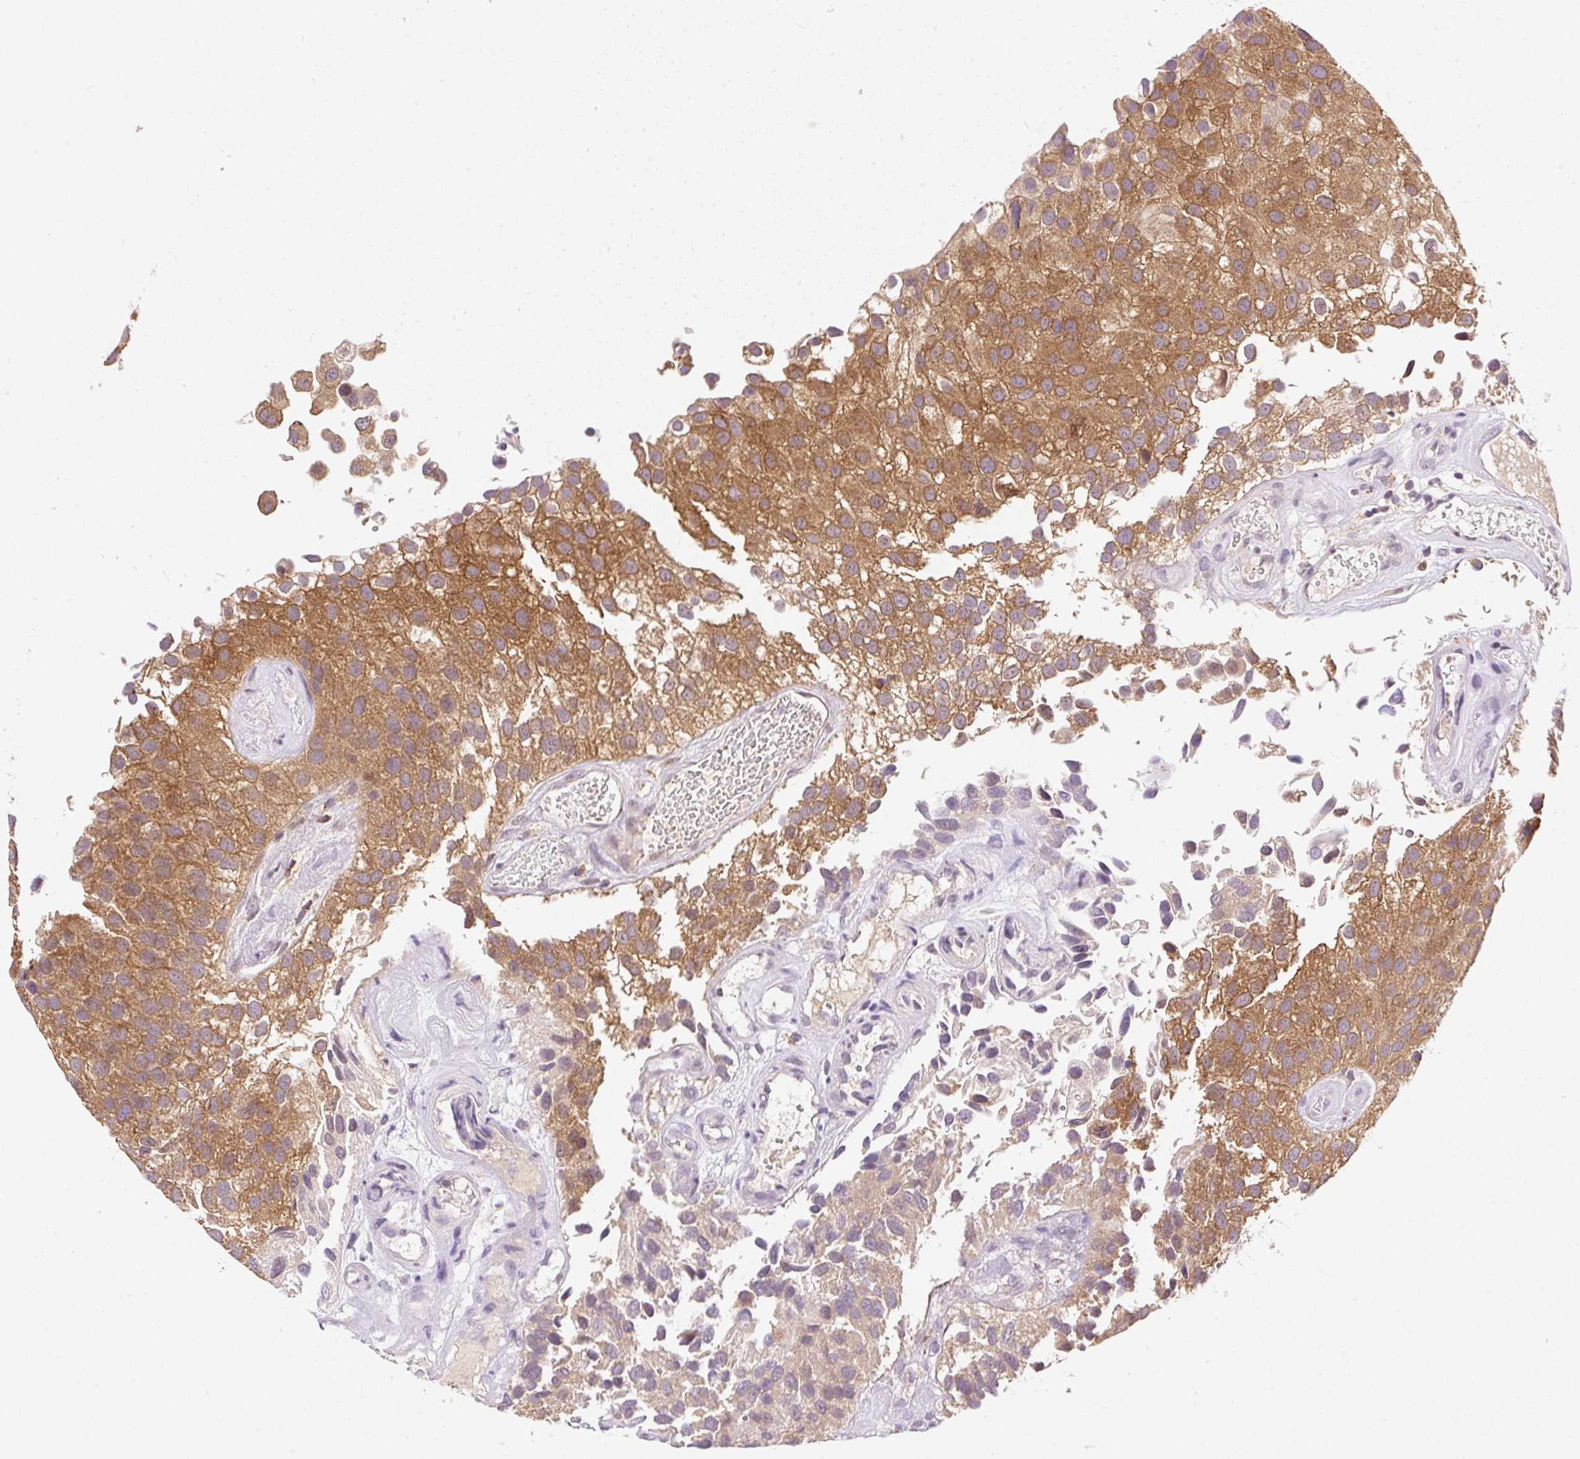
{"staining": {"intensity": "moderate", "quantity": ">75%", "location": "cytoplasmic/membranous"}, "tissue": "urothelial cancer", "cell_type": "Tumor cells", "image_type": "cancer", "snomed": [{"axis": "morphology", "description": "Urothelial carcinoma, NOS"}, {"axis": "topography", "description": "Urinary bladder"}], "caption": "Urothelial cancer stained with immunohistochemistry displays moderate cytoplasmic/membranous positivity in about >75% of tumor cells. (Stains: DAB in brown, nuclei in blue, Microscopy: brightfield microscopy at high magnification).", "gene": "CARD11", "patient": {"sex": "male", "age": 87}}